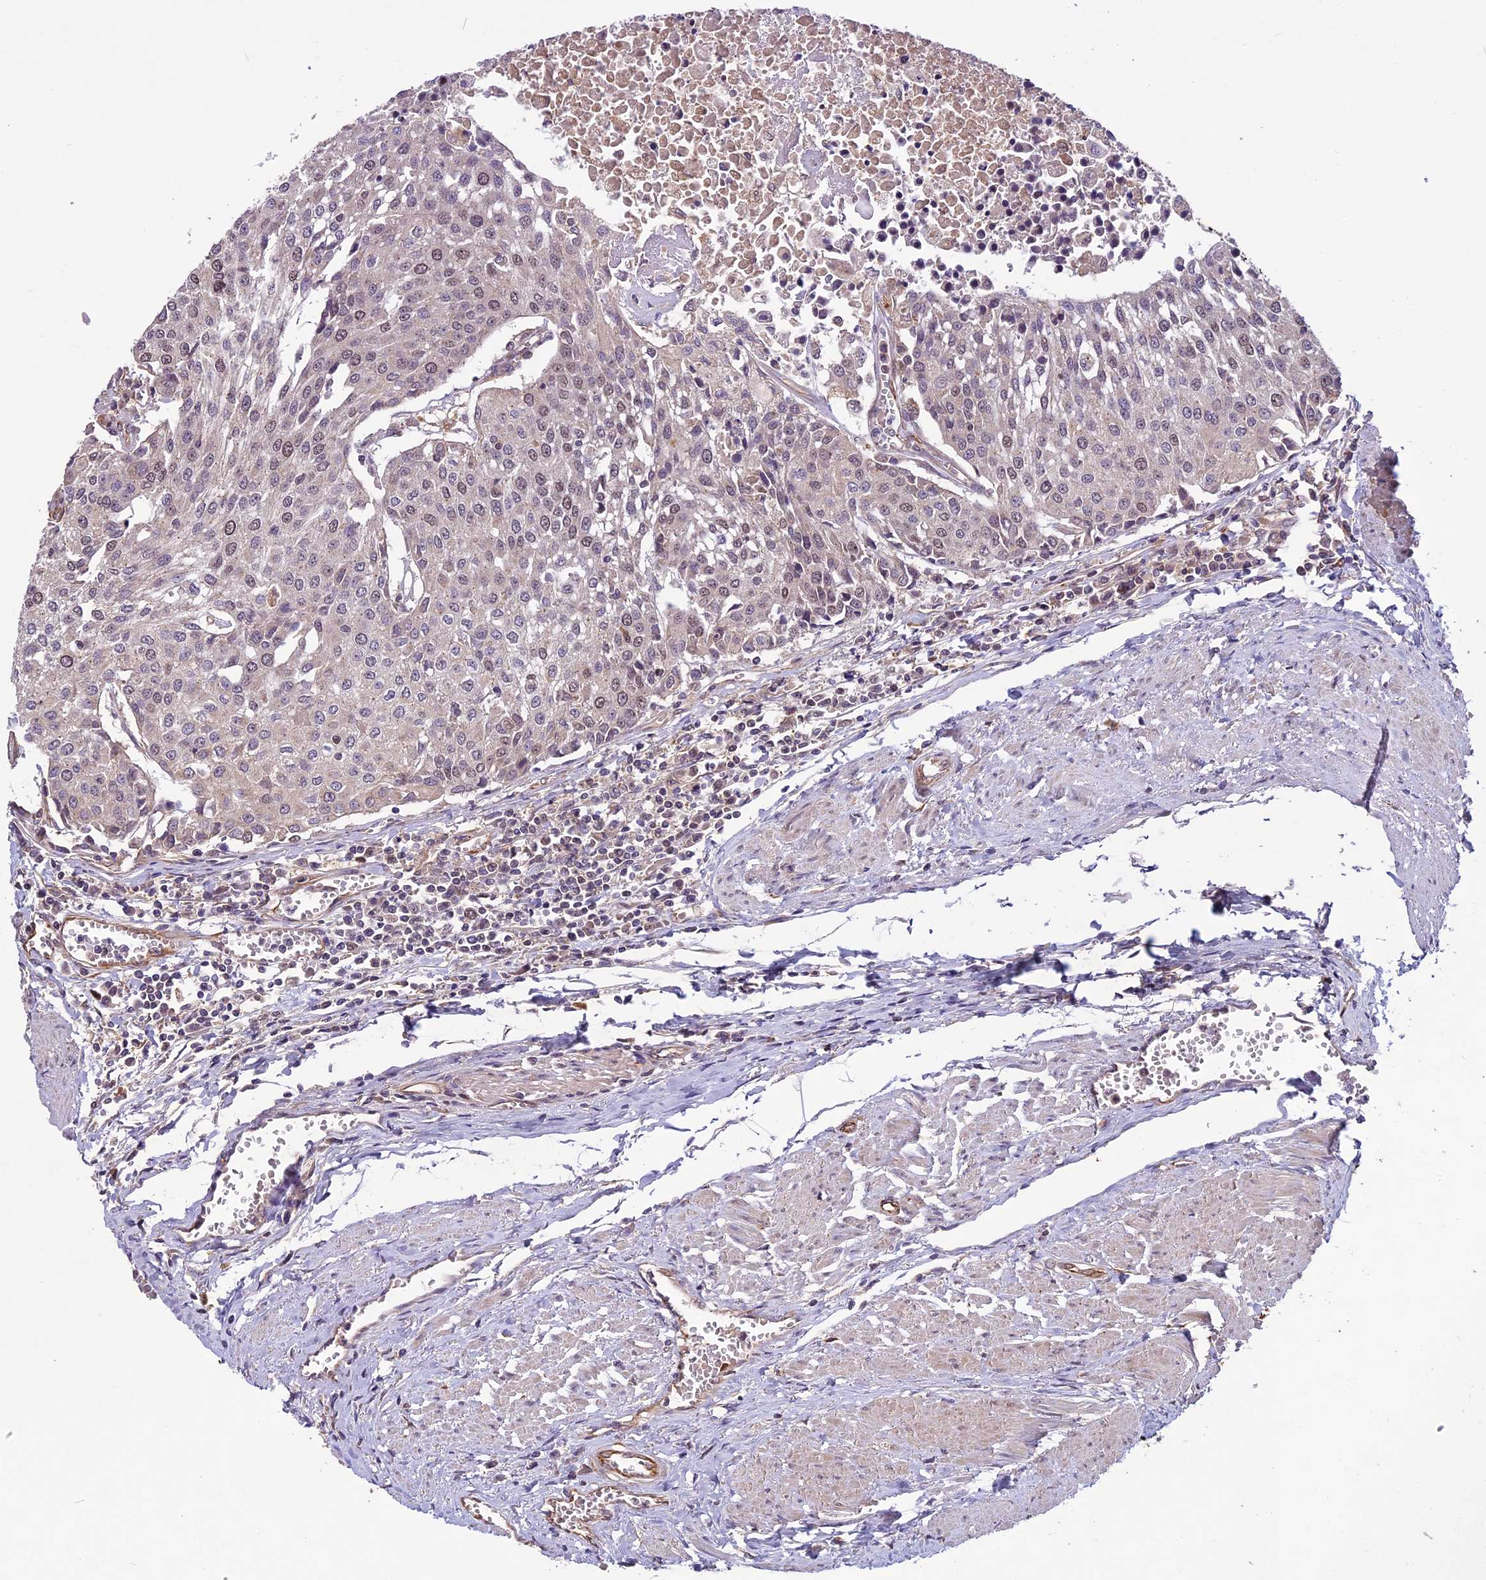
{"staining": {"intensity": "moderate", "quantity": "25%-75%", "location": "nuclear"}, "tissue": "urothelial cancer", "cell_type": "Tumor cells", "image_type": "cancer", "snomed": [{"axis": "morphology", "description": "Urothelial carcinoma, High grade"}, {"axis": "topography", "description": "Urinary bladder"}], "caption": "High-magnification brightfield microscopy of urothelial carcinoma (high-grade) stained with DAB (brown) and counterstained with hematoxylin (blue). tumor cells exhibit moderate nuclear expression is present in about25%-75% of cells.", "gene": "C3orf70", "patient": {"sex": "female", "age": 85}}